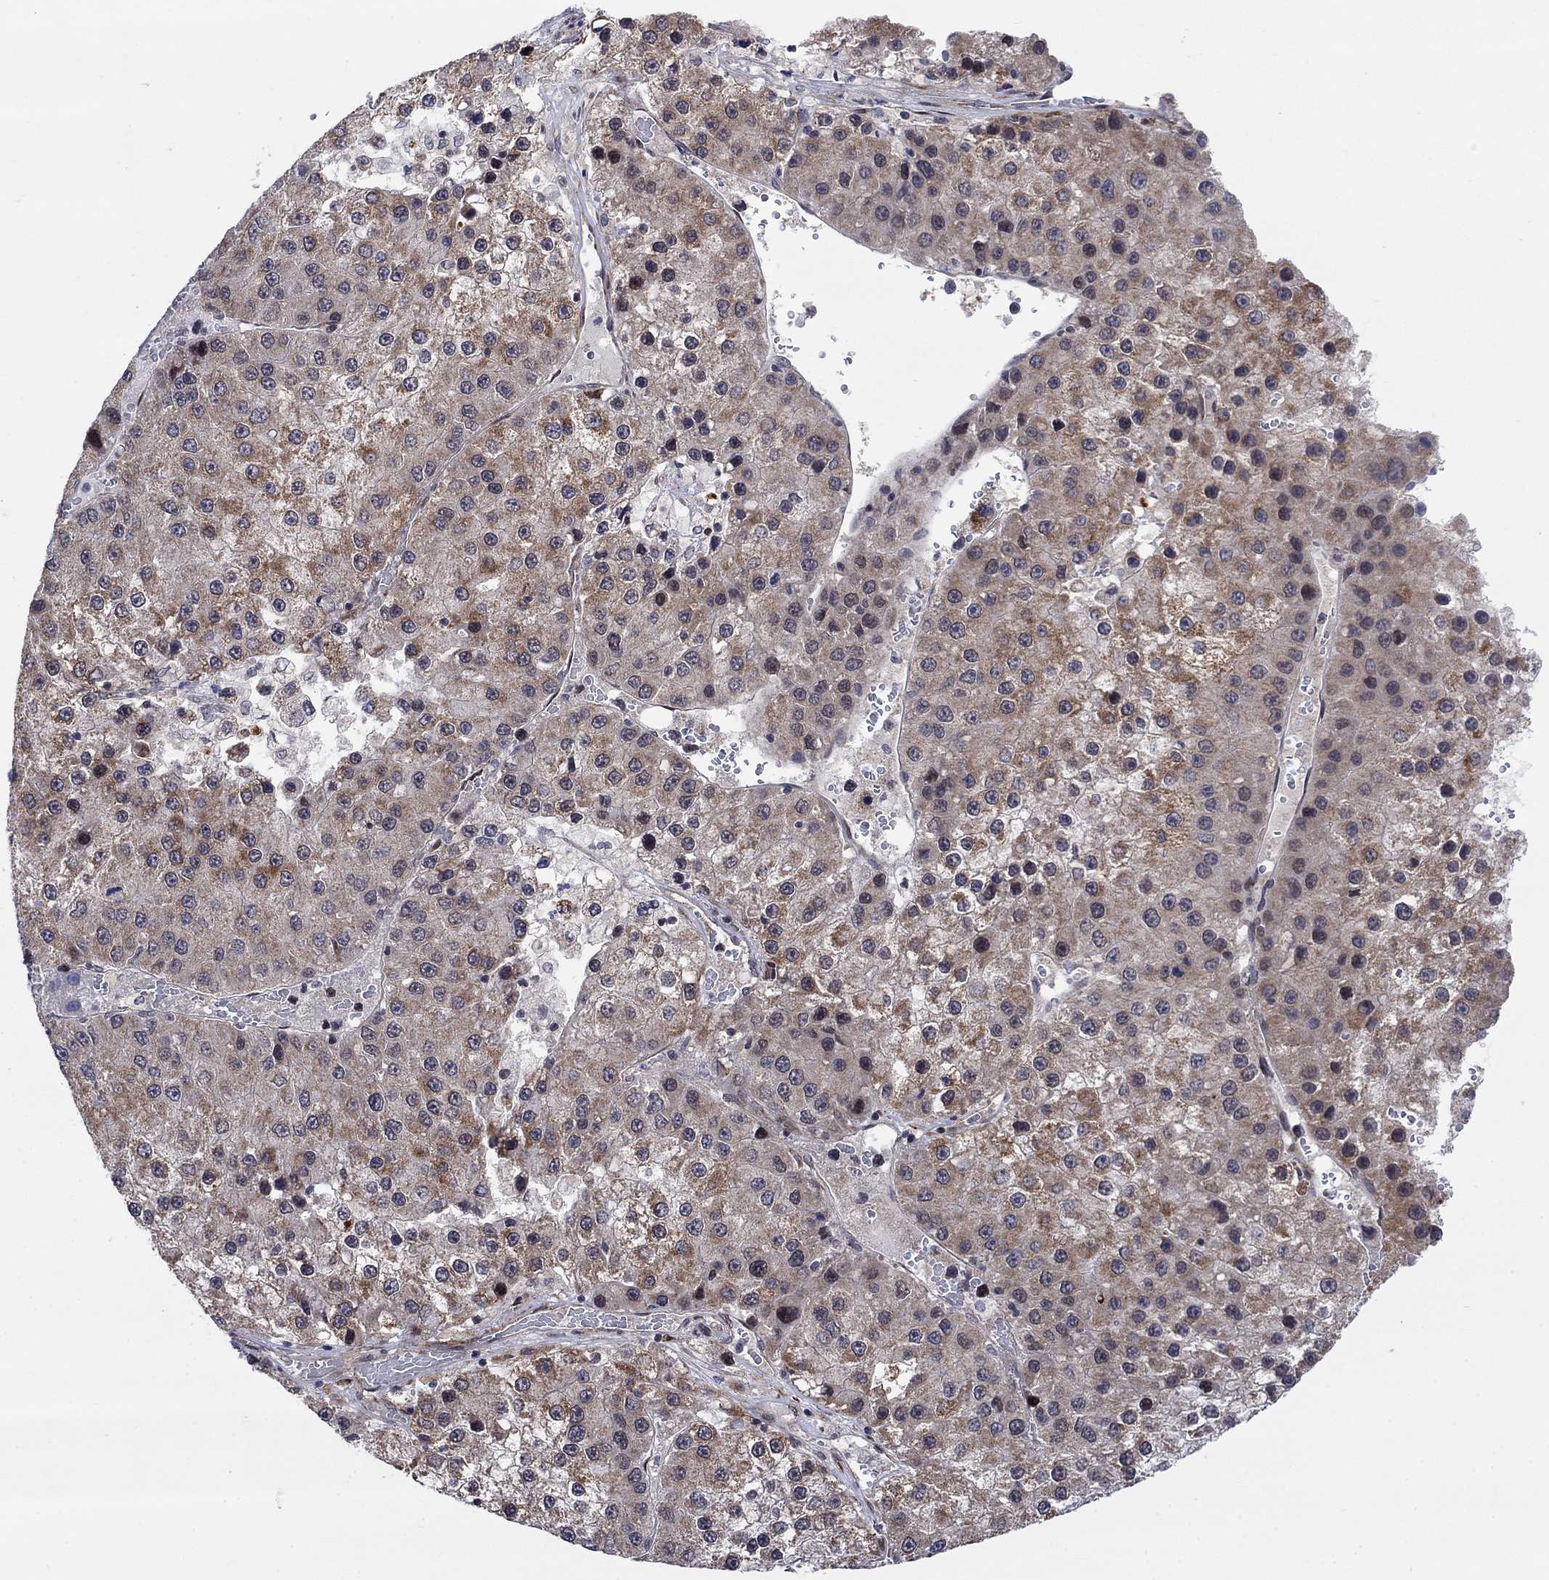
{"staining": {"intensity": "moderate", "quantity": ">75%", "location": "cytoplasmic/membranous"}, "tissue": "liver cancer", "cell_type": "Tumor cells", "image_type": "cancer", "snomed": [{"axis": "morphology", "description": "Carcinoma, Hepatocellular, NOS"}, {"axis": "topography", "description": "Liver"}], "caption": "About >75% of tumor cells in hepatocellular carcinoma (liver) reveal moderate cytoplasmic/membranous protein staining as visualized by brown immunohistochemical staining.", "gene": "SLC35F2", "patient": {"sex": "female", "age": 73}}